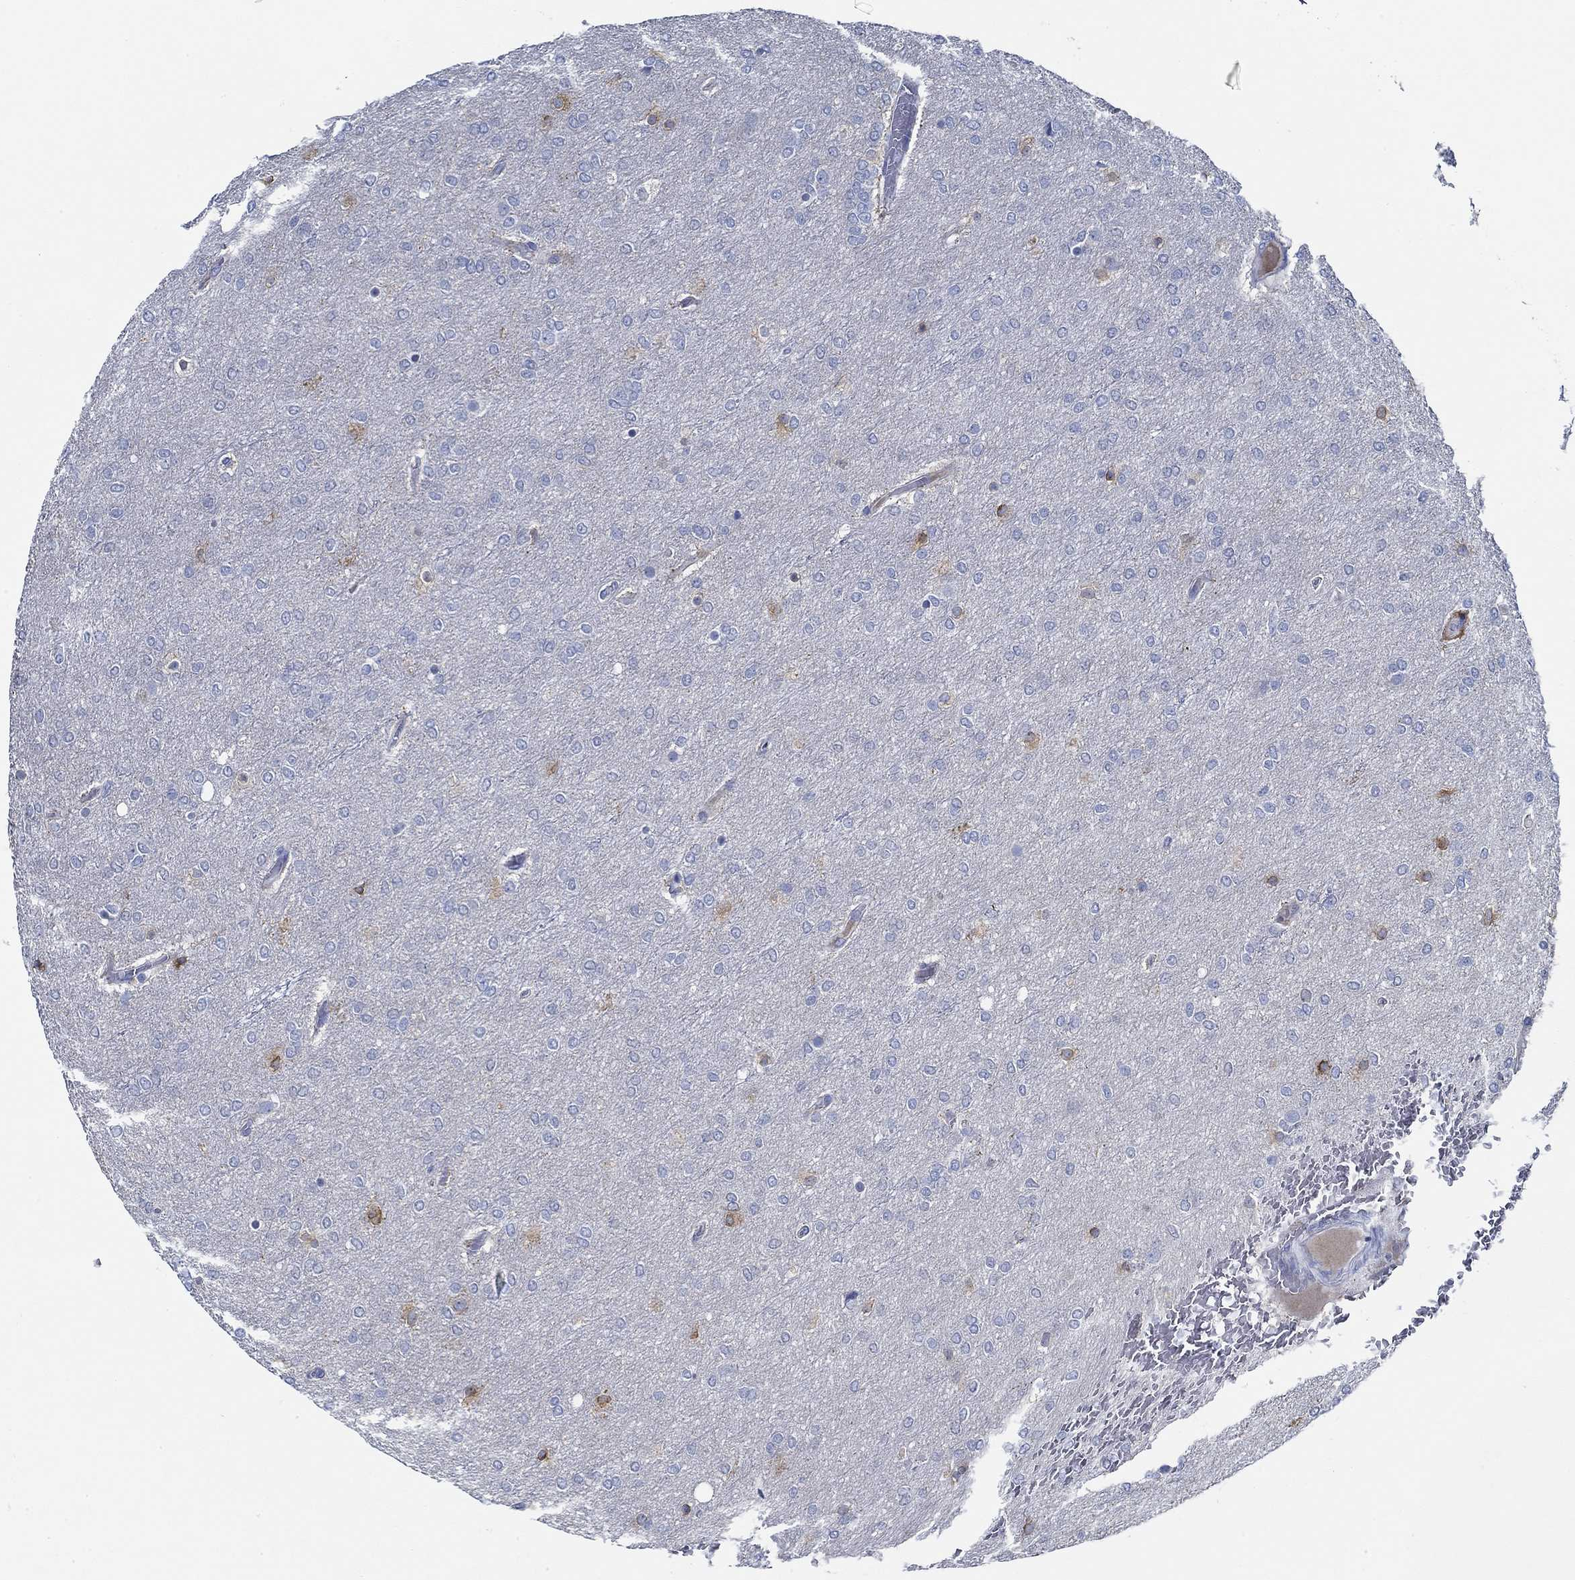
{"staining": {"intensity": "negative", "quantity": "none", "location": "none"}, "tissue": "glioma", "cell_type": "Tumor cells", "image_type": "cancer", "snomed": [{"axis": "morphology", "description": "Glioma, malignant, High grade"}, {"axis": "topography", "description": "Brain"}], "caption": "DAB immunohistochemical staining of glioma demonstrates no significant positivity in tumor cells.", "gene": "HECW2", "patient": {"sex": "female", "age": 61}}